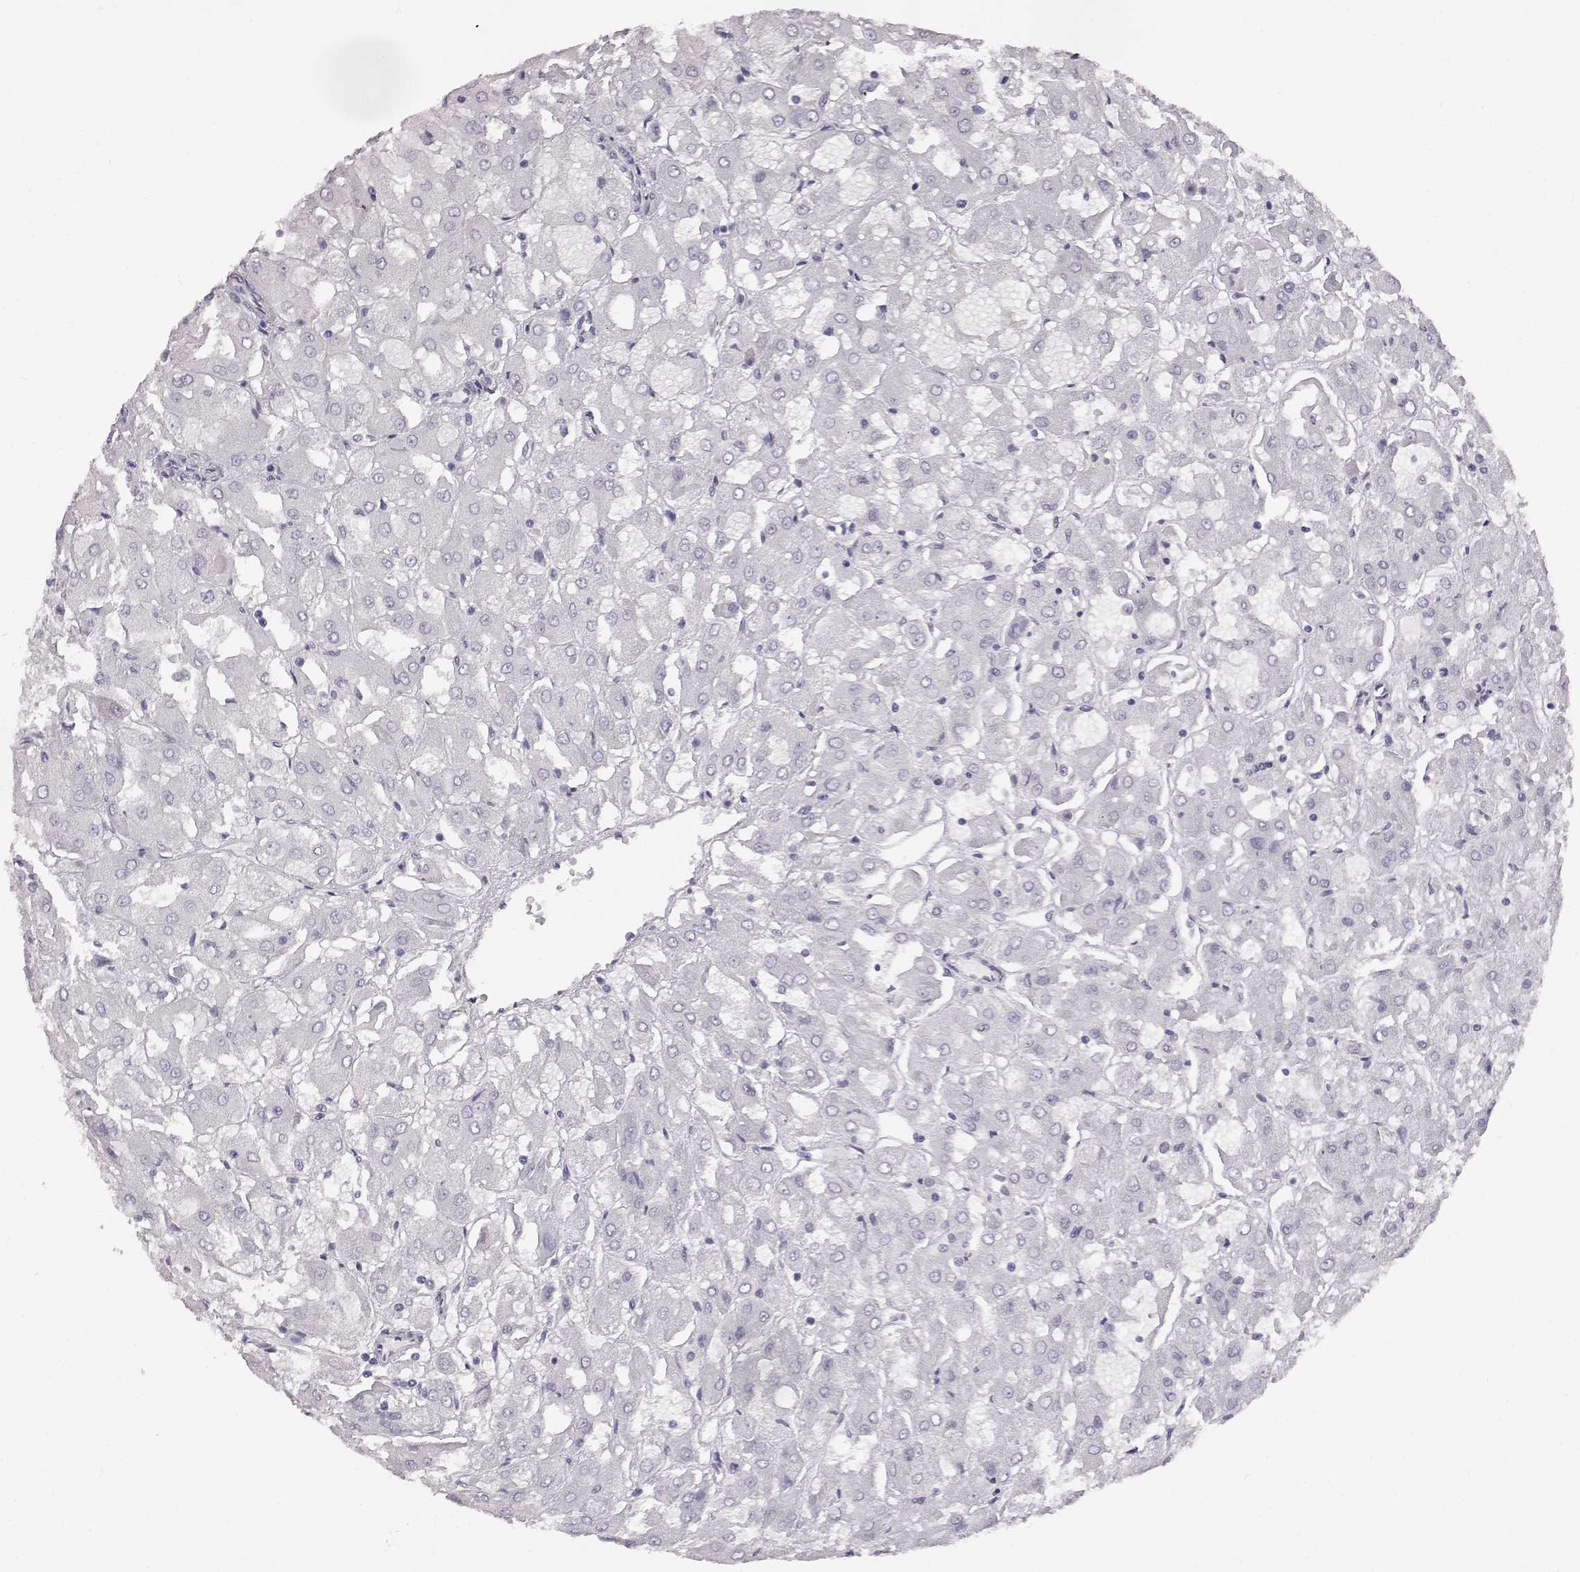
{"staining": {"intensity": "negative", "quantity": "none", "location": "none"}, "tissue": "renal cancer", "cell_type": "Tumor cells", "image_type": "cancer", "snomed": [{"axis": "morphology", "description": "Adenocarcinoma, NOS"}, {"axis": "topography", "description": "Kidney"}], "caption": "Immunohistochemistry (IHC) photomicrograph of human renal cancer stained for a protein (brown), which demonstrates no positivity in tumor cells.", "gene": "KRT33A", "patient": {"sex": "male", "age": 72}}